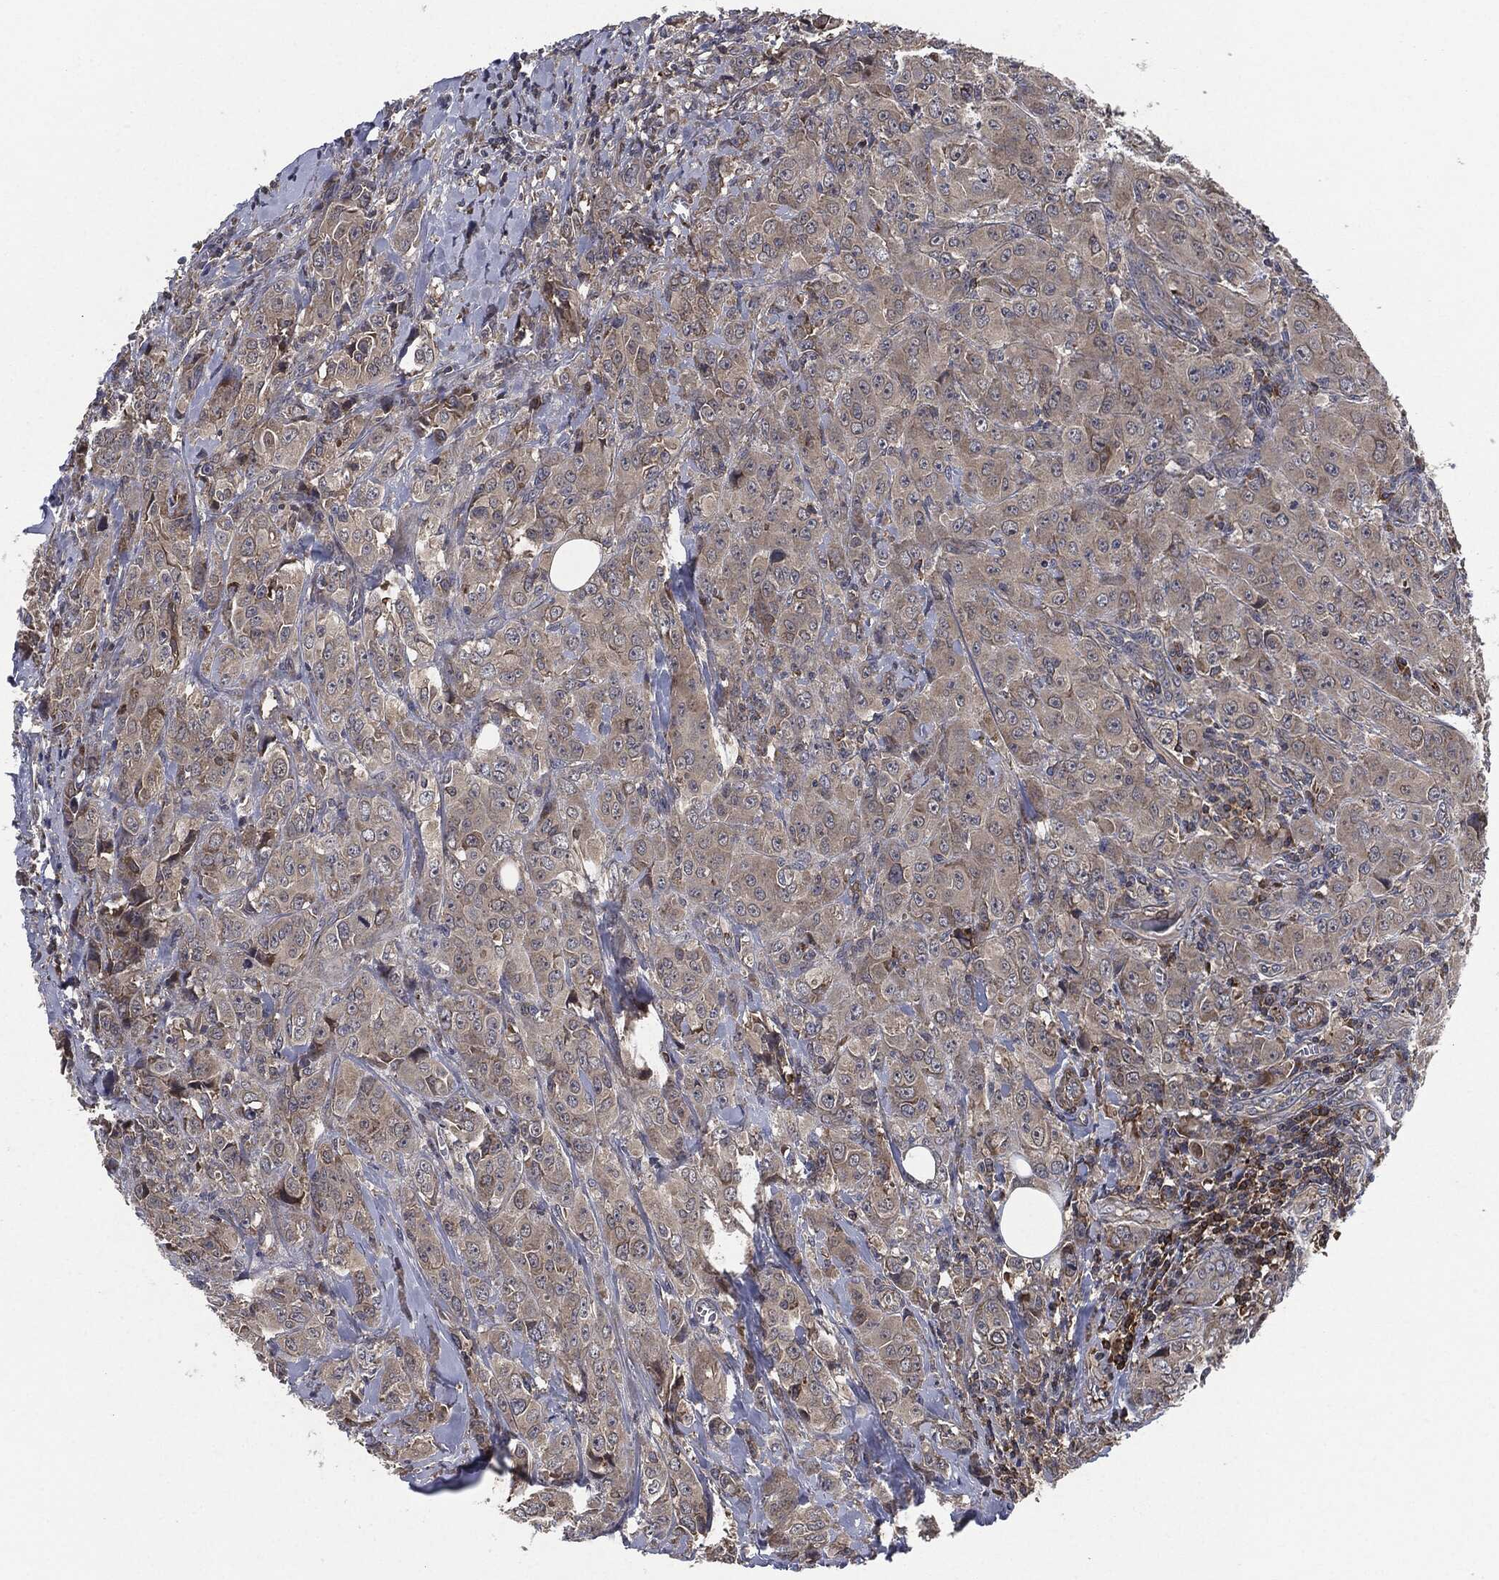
{"staining": {"intensity": "negative", "quantity": "none", "location": "none"}, "tissue": "breast cancer", "cell_type": "Tumor cells", "image_type": "cancer", "snomed": [{"axis": "morphology", "description": "Duct carcinoma"}, {"axis": "topography", "description": "Breast"}], "caption": "DAB (3,3'-diaminobenzidine) immunohistochemical staining of infiltrating ductal carcinoma (breast) exhibits no significant staining in tumor cells.", "gene": "UBR1", "patient": {"sex": "female", "age": 43}}